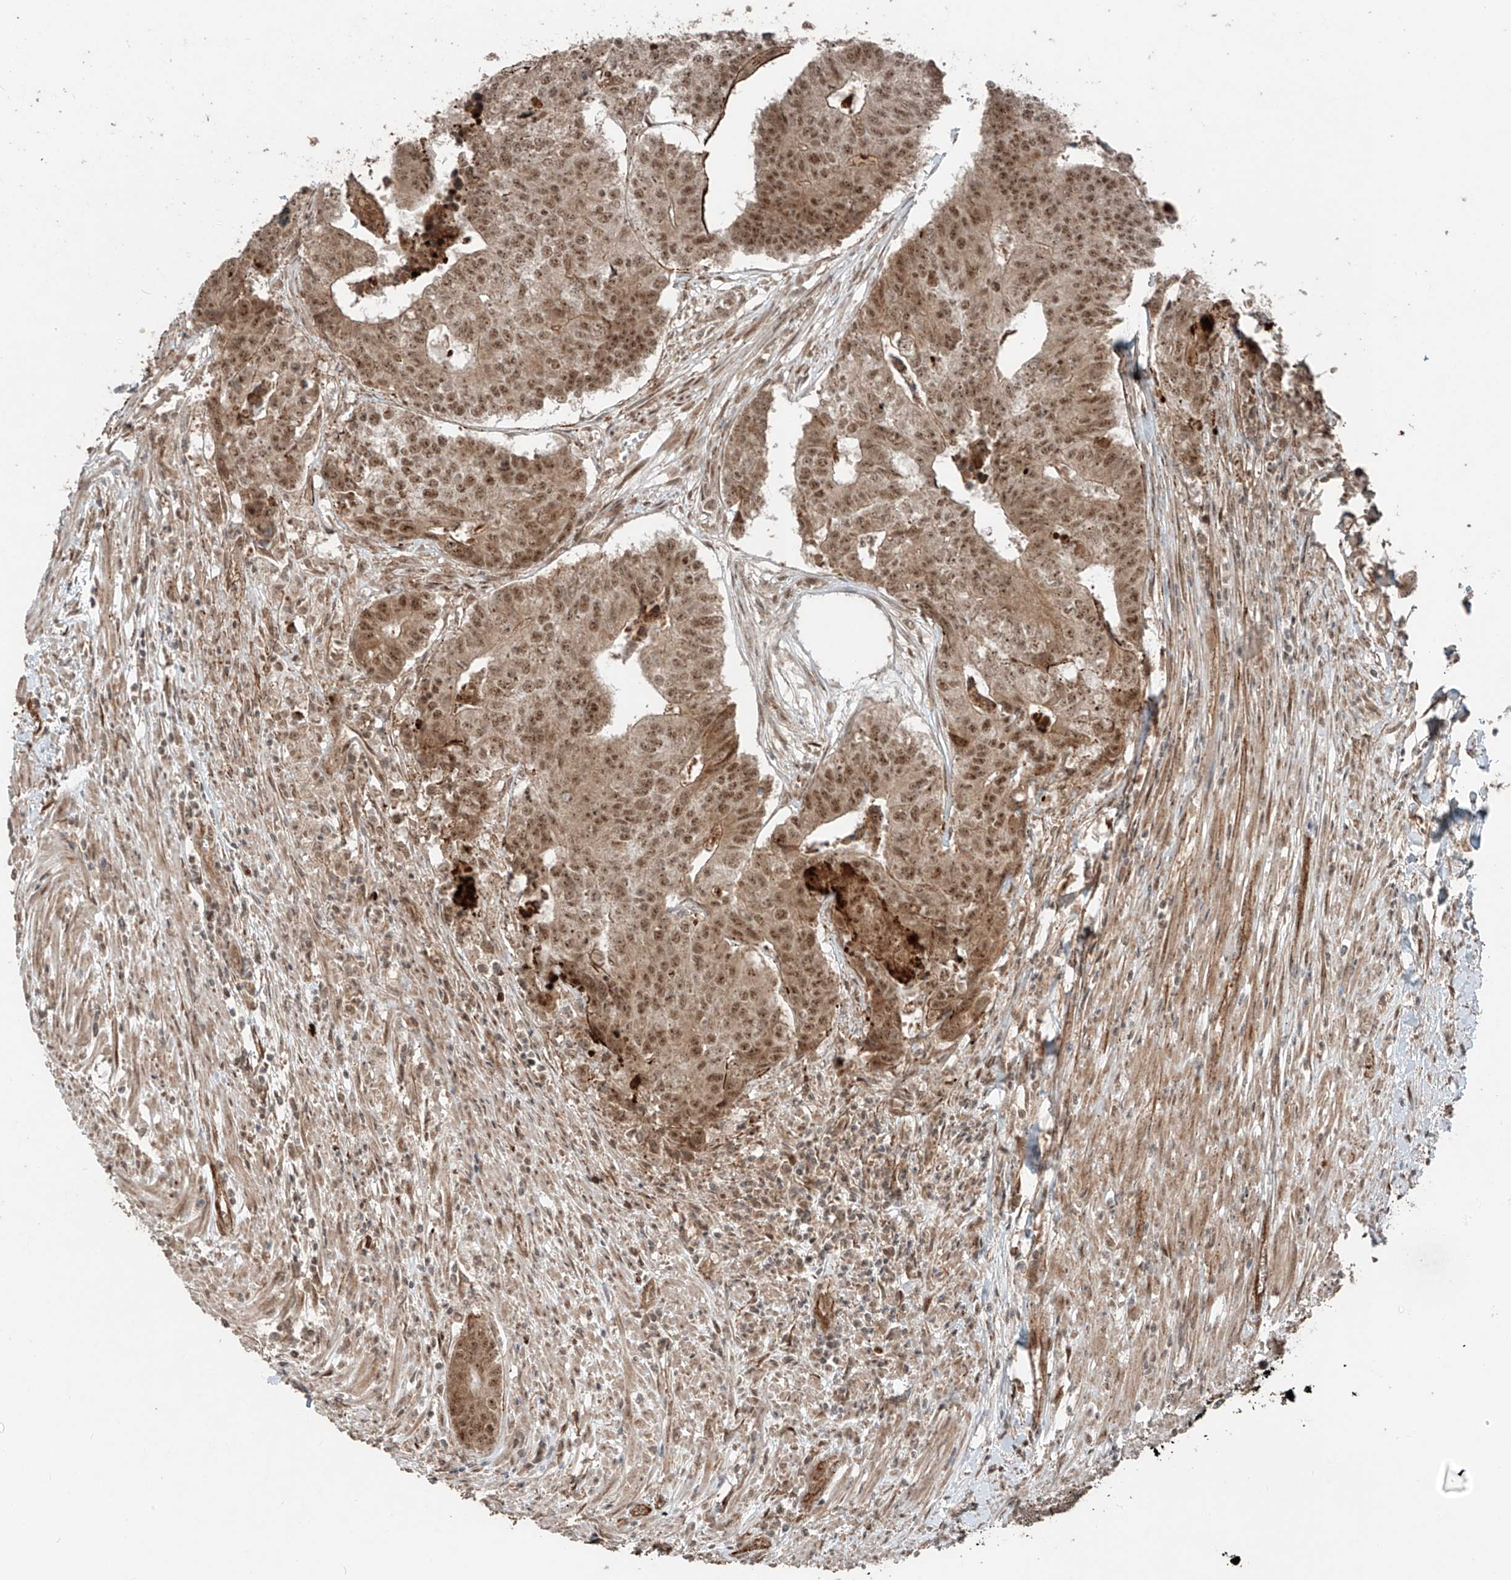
{"staining": {"intensity": "moderate", "quantity": ">75%", "location": "cytoplasmic/membranous,nuclear"}, "tissue": "colorectal cancer", "cell_type": "Tumor cells", "image_type": "cancer", "snomed": [{"axis": "morphology", "description": "Adenocarcinoma, NOS"}, {"axis": "topography", "description": "Colon"}], "caption": "This is a micrograph of IHC staining of colorectal cancer, which shows moderate positivity in the cytoplasmic/membranous and nuclear of tumor cells.", "gene": "ZNF620", "patient": {"sex": "female", "age": 67}}